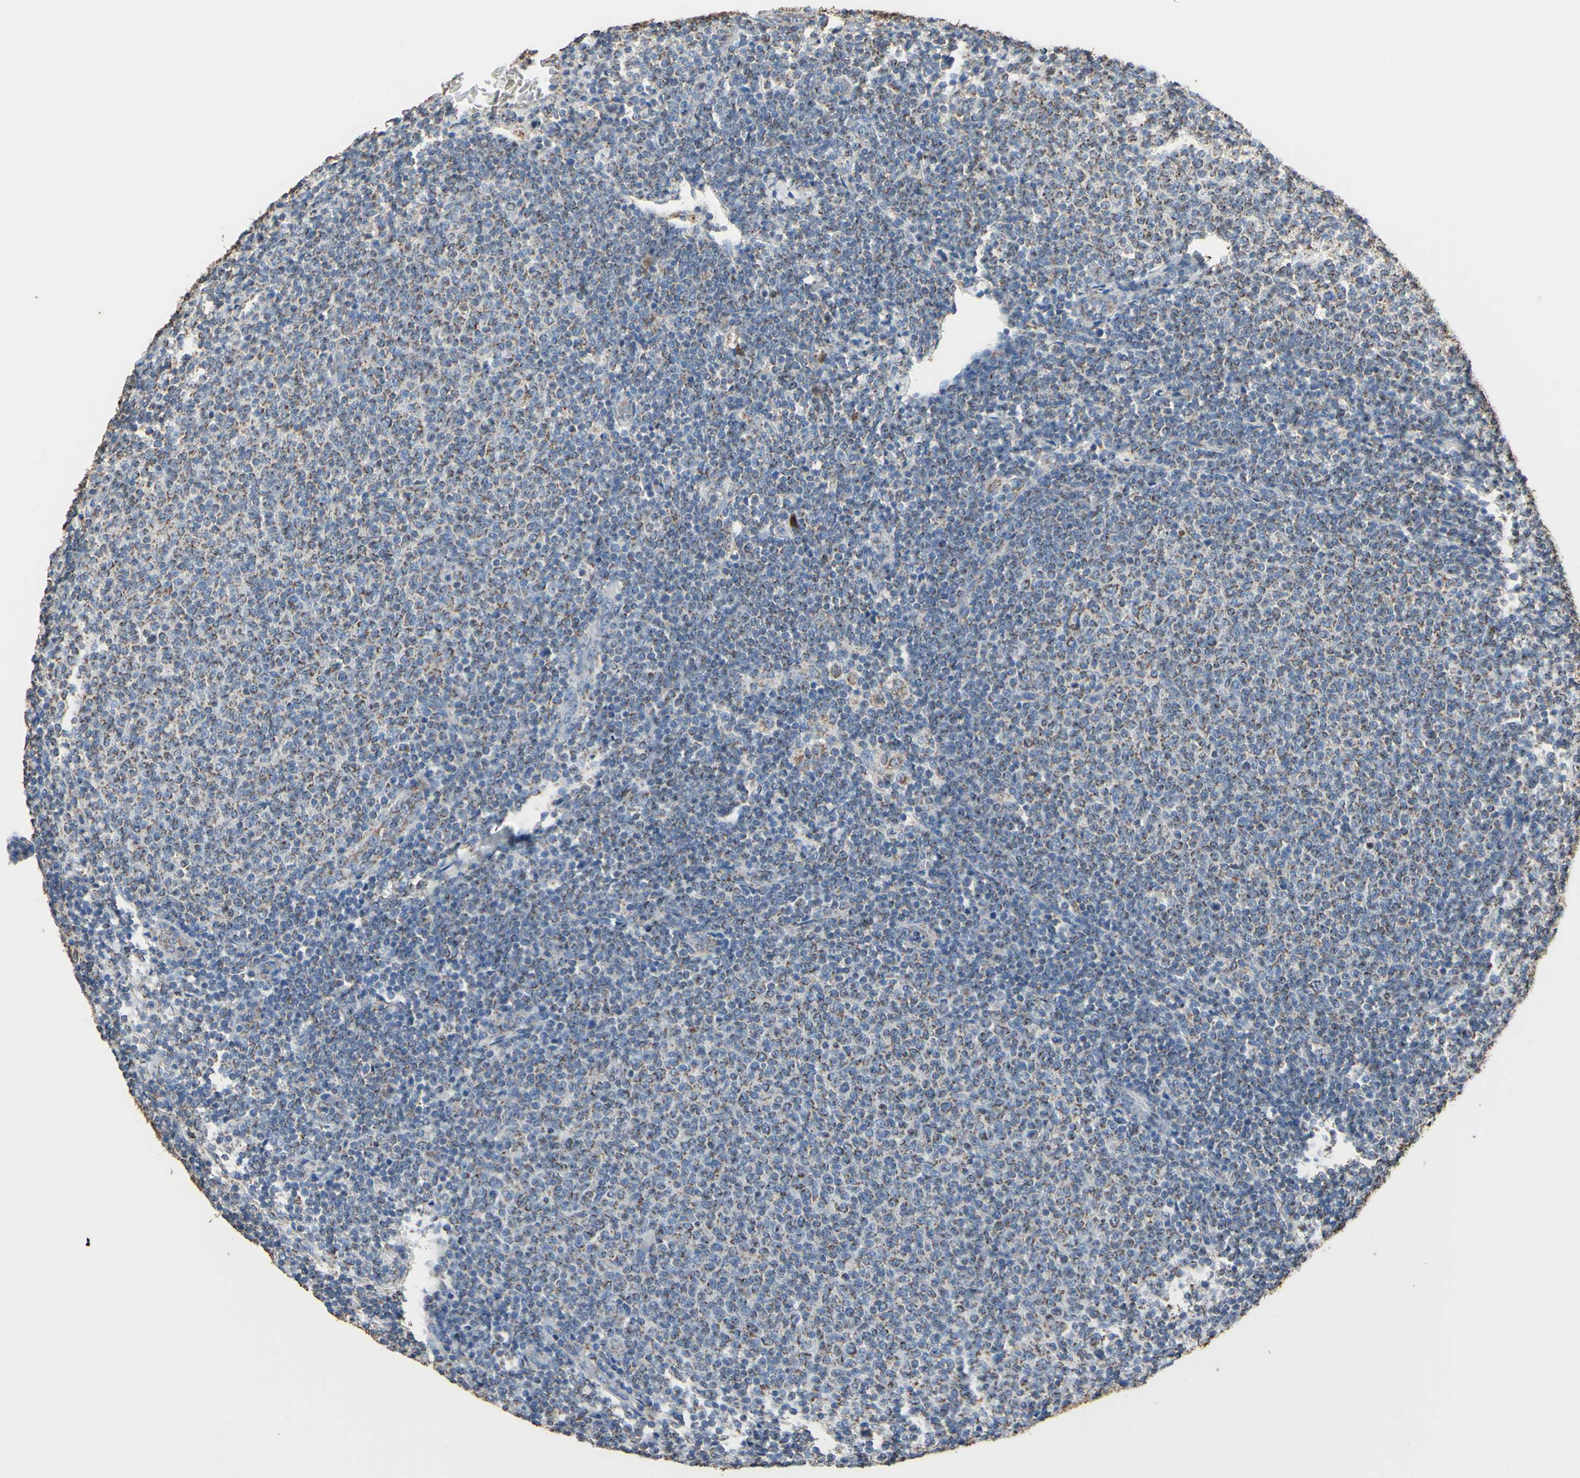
{"staining": {"intensity": "weak", "quantity": "25%-75%", "location": "cytoplasmic/membranous"}, "tissue": "lymphoma", "cell_type": "Tumor cells", "image_type": "cancer", "snomed": [{"axis": "morphology", "description": "Malignant lymphoma, non-Hodgkin's type, Low grade"}, {"axis": "topography", "description": "Lymph node"}], "caption": "Tumor cells display low levels of weak cytoplasmic/membranous staining in approximately 25%-75% of cells in low-grade malignant lymphoma, non-Hodgkin's type.", "gene": "CMKLR2", "patient": {"sex": "male", "age": 66}}